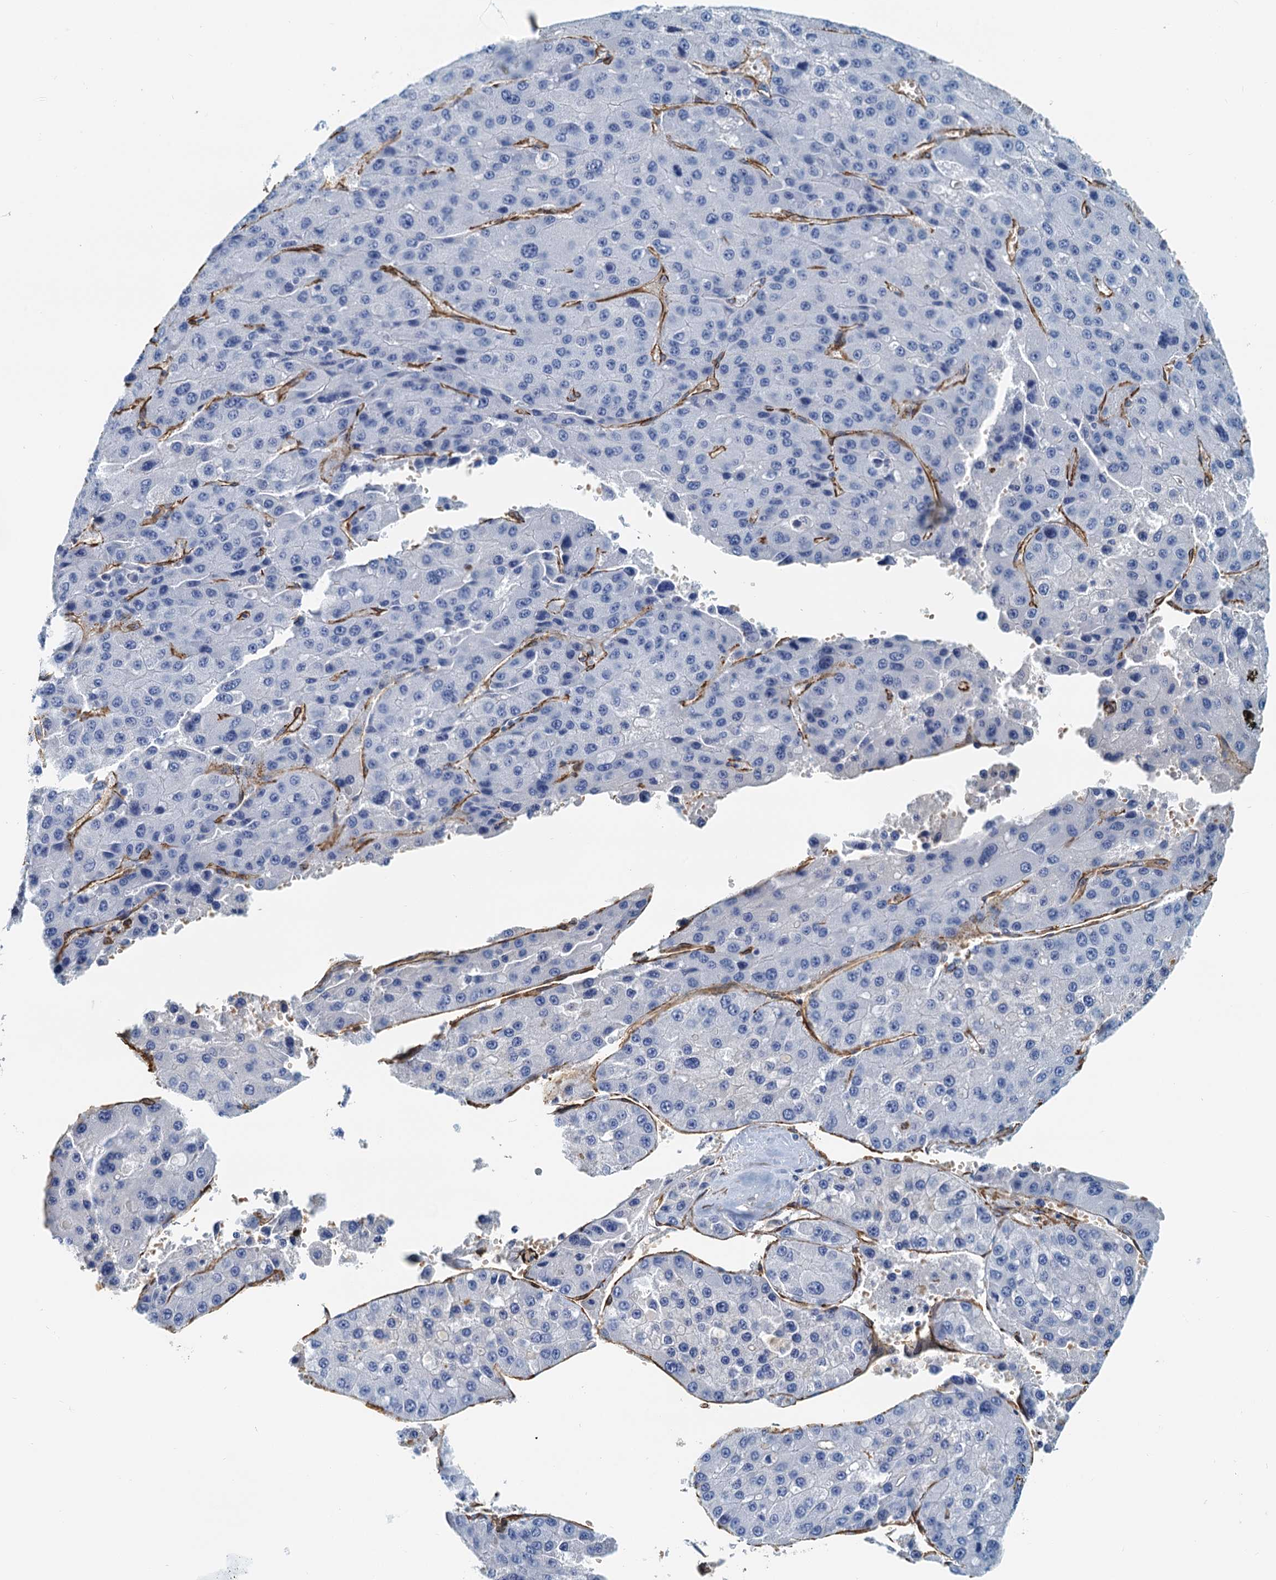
{"staining": {"intensity": "negative", "quantity": "none", "location": "none"}, "tissue": "liver cancer", "cell_type": "Tumor cells", "image_type": "cancer", "snomed": [{"axis": "morphology", "description": "Carcinoma, Hepatocellular, NOS"}, {"axis": "topography", "description": "Liver"}], "caption": "This is an immunohistochemistry (IHC) micrograph of liver cancer. There is no expression in tumor cells.", "gene": "DGKG", "patient": {"sex": "female", "age": 73}}